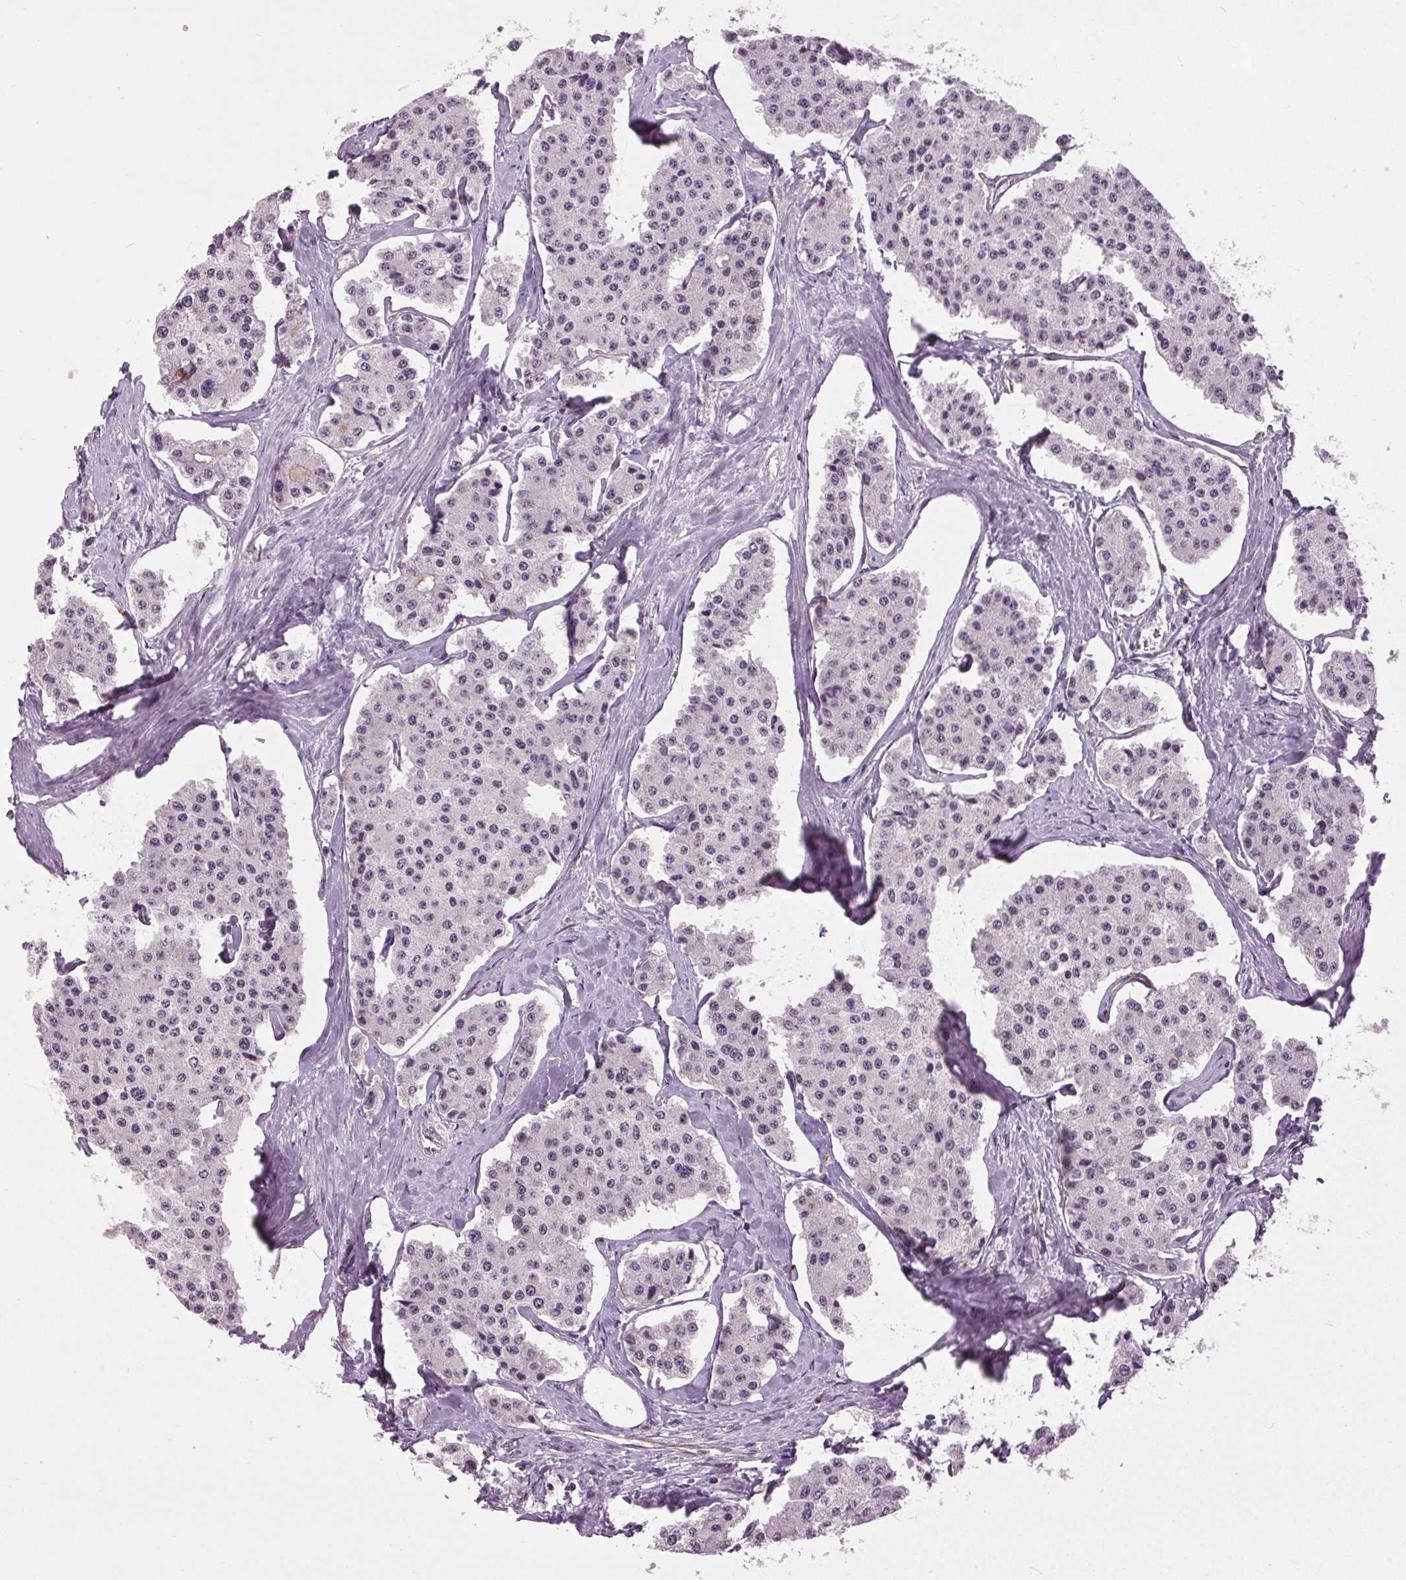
{"staining": {"intensity": "negative", "quantity": "none", "location": "none"}, "tissue": "carcinoid", "cell_type": "Tumor cells", "image_type": "cancer", "snomed": [{"axis": "morphology", "description": "Carcinoid, malignant, NOS"}, {"axis": "topography", "description": "Small intestine"}], "caption": "Image shows no protein expression in tumor cells of carcinoid tissue.", "gene": "BSDC1", "patient": {"sex": "female", "age": 65}}